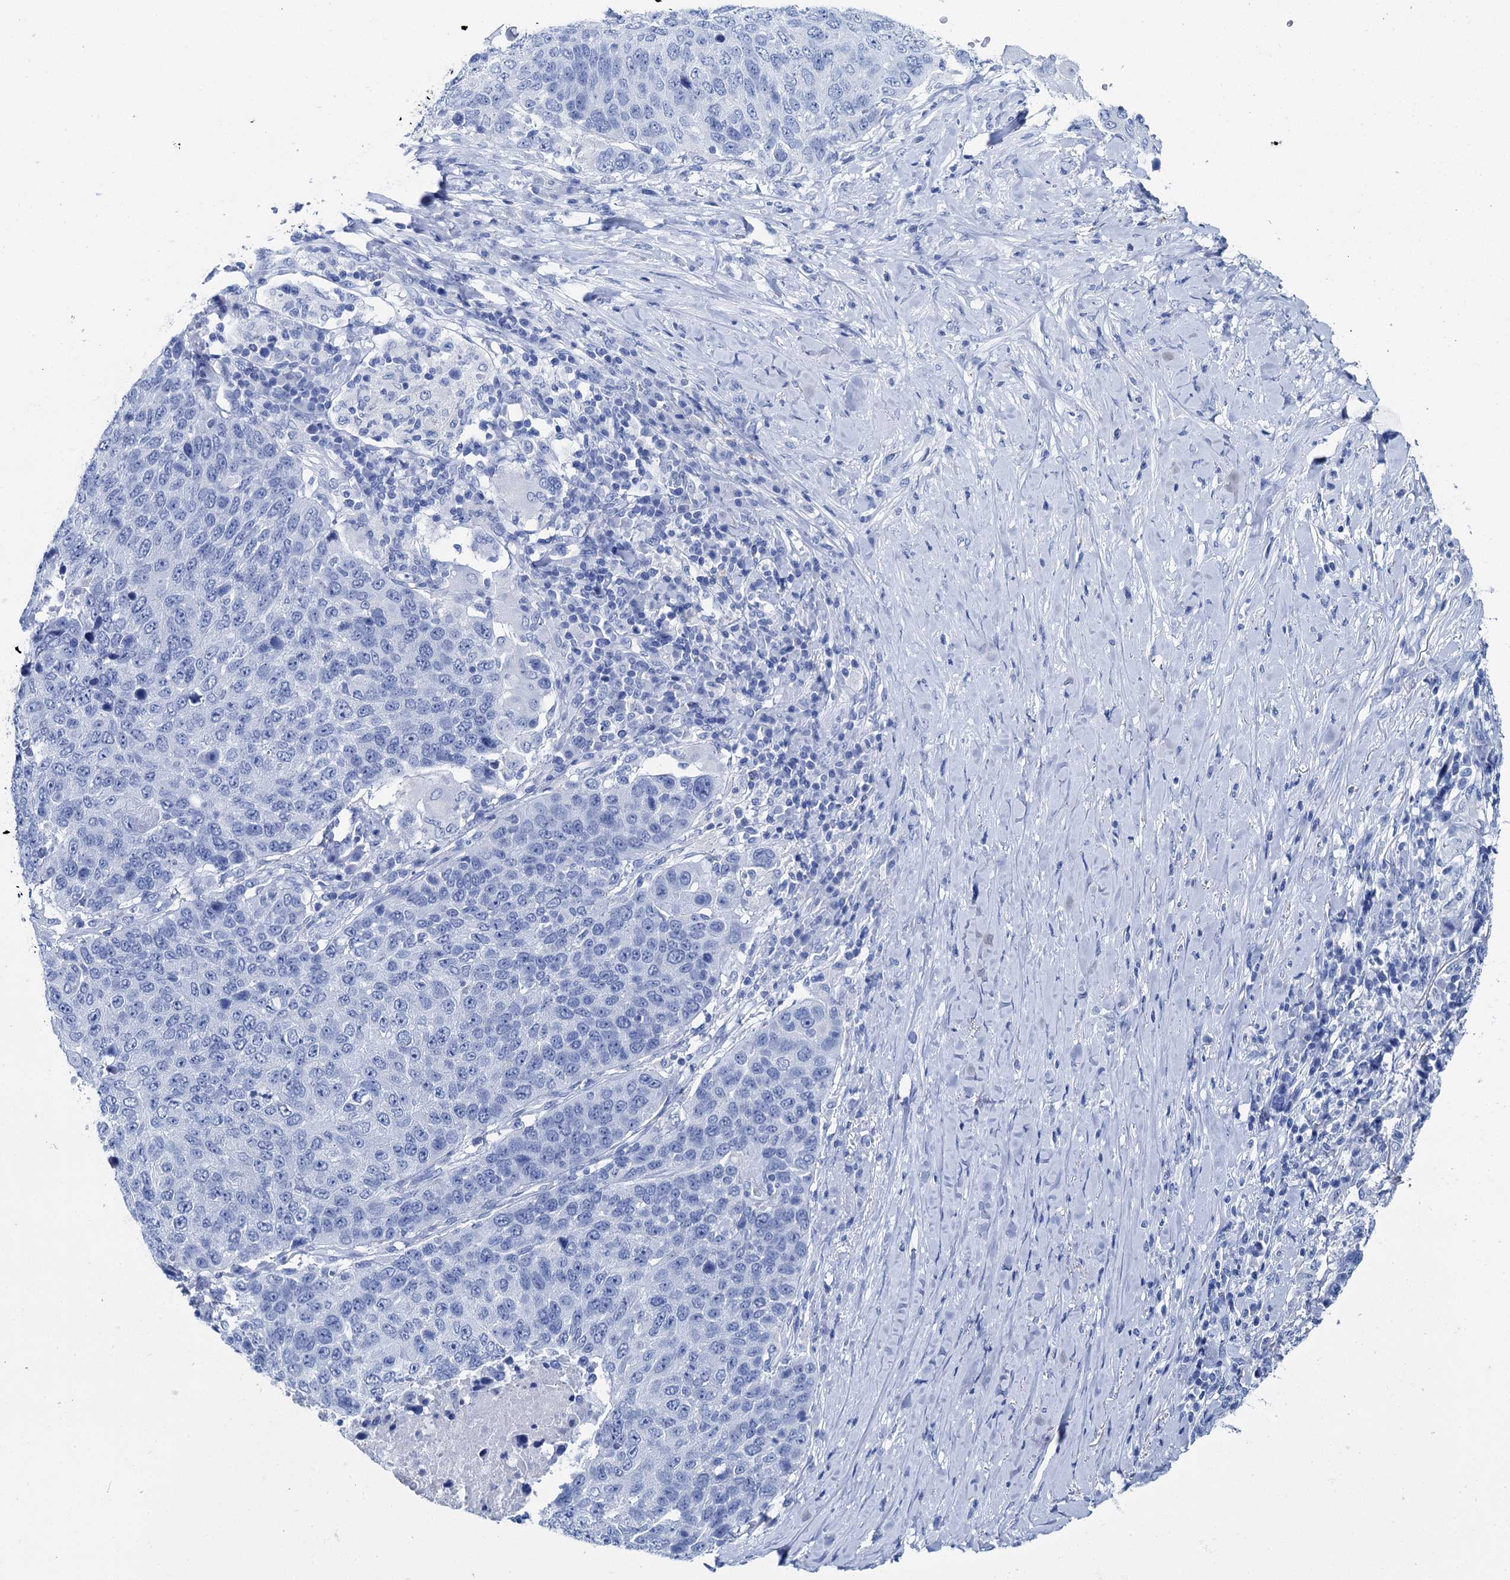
{"staining": {"intensity": "negative", "quantity": "none", "location": "none"}, "tissue": "lung cancer", "cell_type": "Tumor cells", "image_type": "cancer", "snomed": [{"axis": "morphology", "description": "Normal tissue, NOS"}, {"axis": "morphology", "description": "Squamous cell carcinoma, NOS"}, {"axis": "topography", "description": "Lymph node"}, {"axis": "topography", "description": "Lung"}], "caption": "Immunohistochemistry (IHC) photomicrograph of neoplastic tissue: lung squamous cell carcinoma stained with DAB (3,3'-diaminobenzidine) demonstrates no significant protein positivity in tumor cells. Brightfield microscopy of immunohistochemistry (IHC) stained with DAB (brown) and hematoxylin (blue), captured at high magnification.", "gene": "BRINP1", "patient": {"sex": "male", "age": 66}}